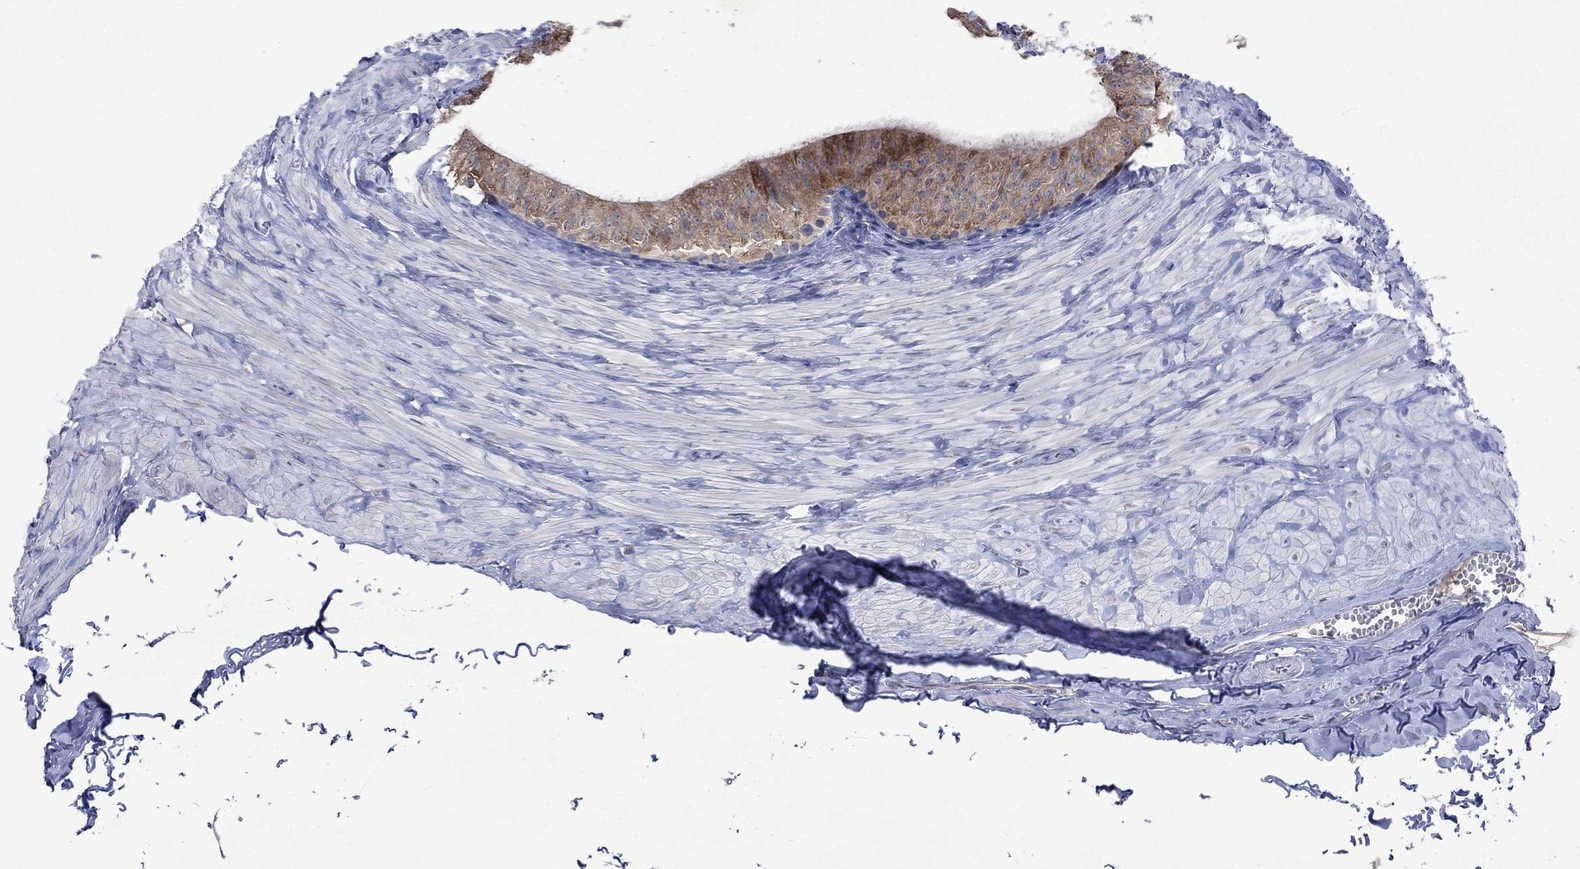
{"staining": {"intensity": "moderate", "quantity": "<25%", "location": "cytoplasmic/membranous"}, "tissue": "epididymis", "cell_type": "Glandular cells", "image_type": "normal", "snomed": [{"axis": "morphology", "description": "Normal tissue, NOS"}, {"axis": "topography", "description": "Epididymis"}], "caption": "Glandular cells reveal low levels of moderate cytoplasmic/membranous staining in about <25% of cells in unremarkable epididymis. (DAB = brown stain, brightfield microscopy at high magnification).", "gene": "TMEM97", "patient": {"sex": "male", "age": 32}}